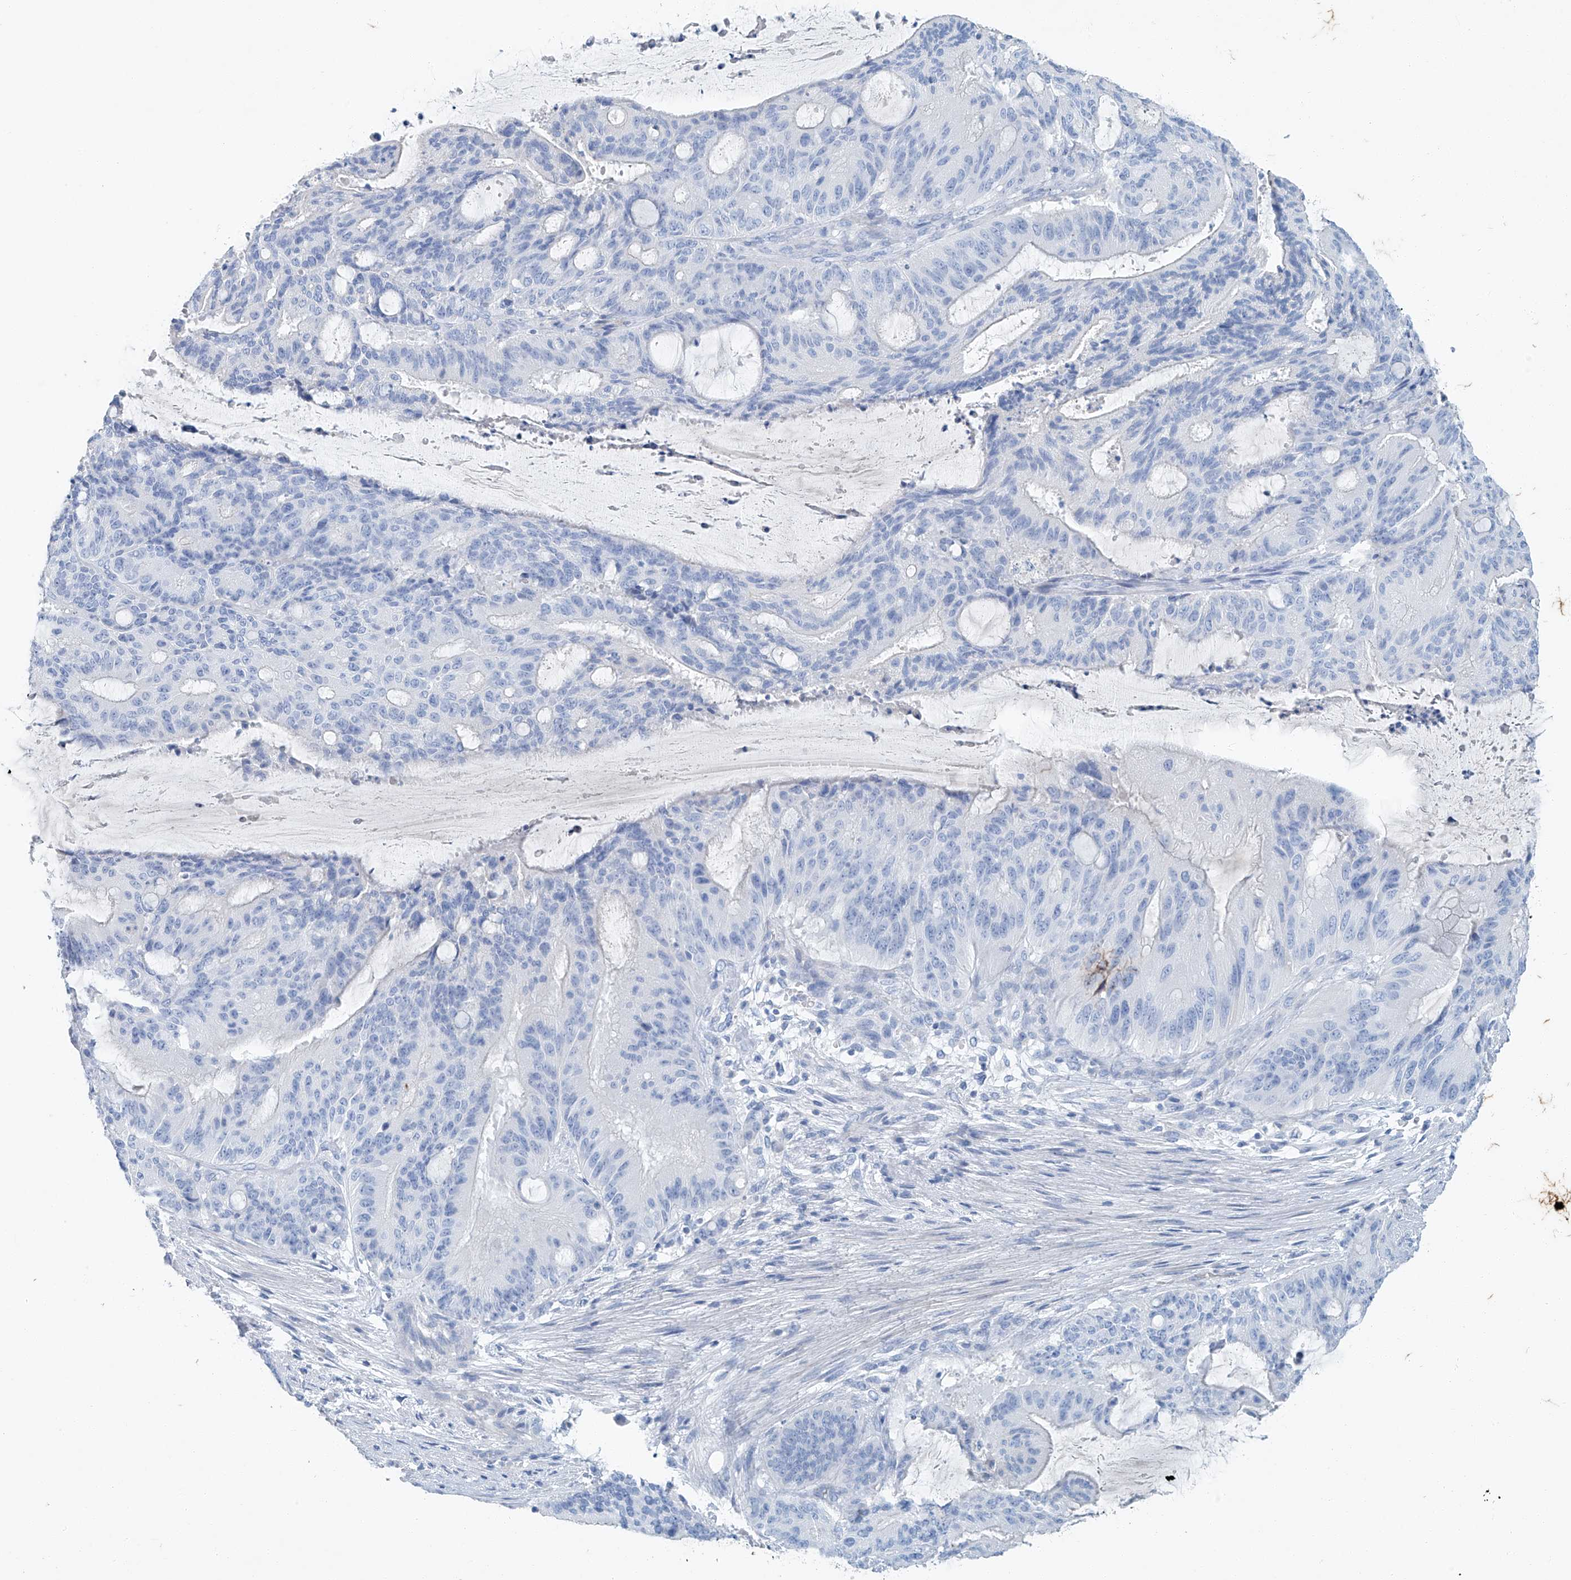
{"staining": {"intensity": "negative", "quantity": "none", "location": "none"}, "tissue": "liver cancer", "cell_type": "Tumor cells", "image_type": "cancer", "snomed": [{"axis": "morphology", "description": "Normal tissue, NOS"}, {"axis": "morphology", "description": "Cholangiocarcinoma"}, {"axis": "topography", "description": "Liver"}, {"axis": "topography", "description": "Peripheral nerve tissue"}], "caption": "This is a histopathology image of IHC staining of liver cancer (cholangiocarcinoma), which shows no expression in tumor cells.", "gene": "C1orf87", "patient": {"sex": "female", "age": 73}}